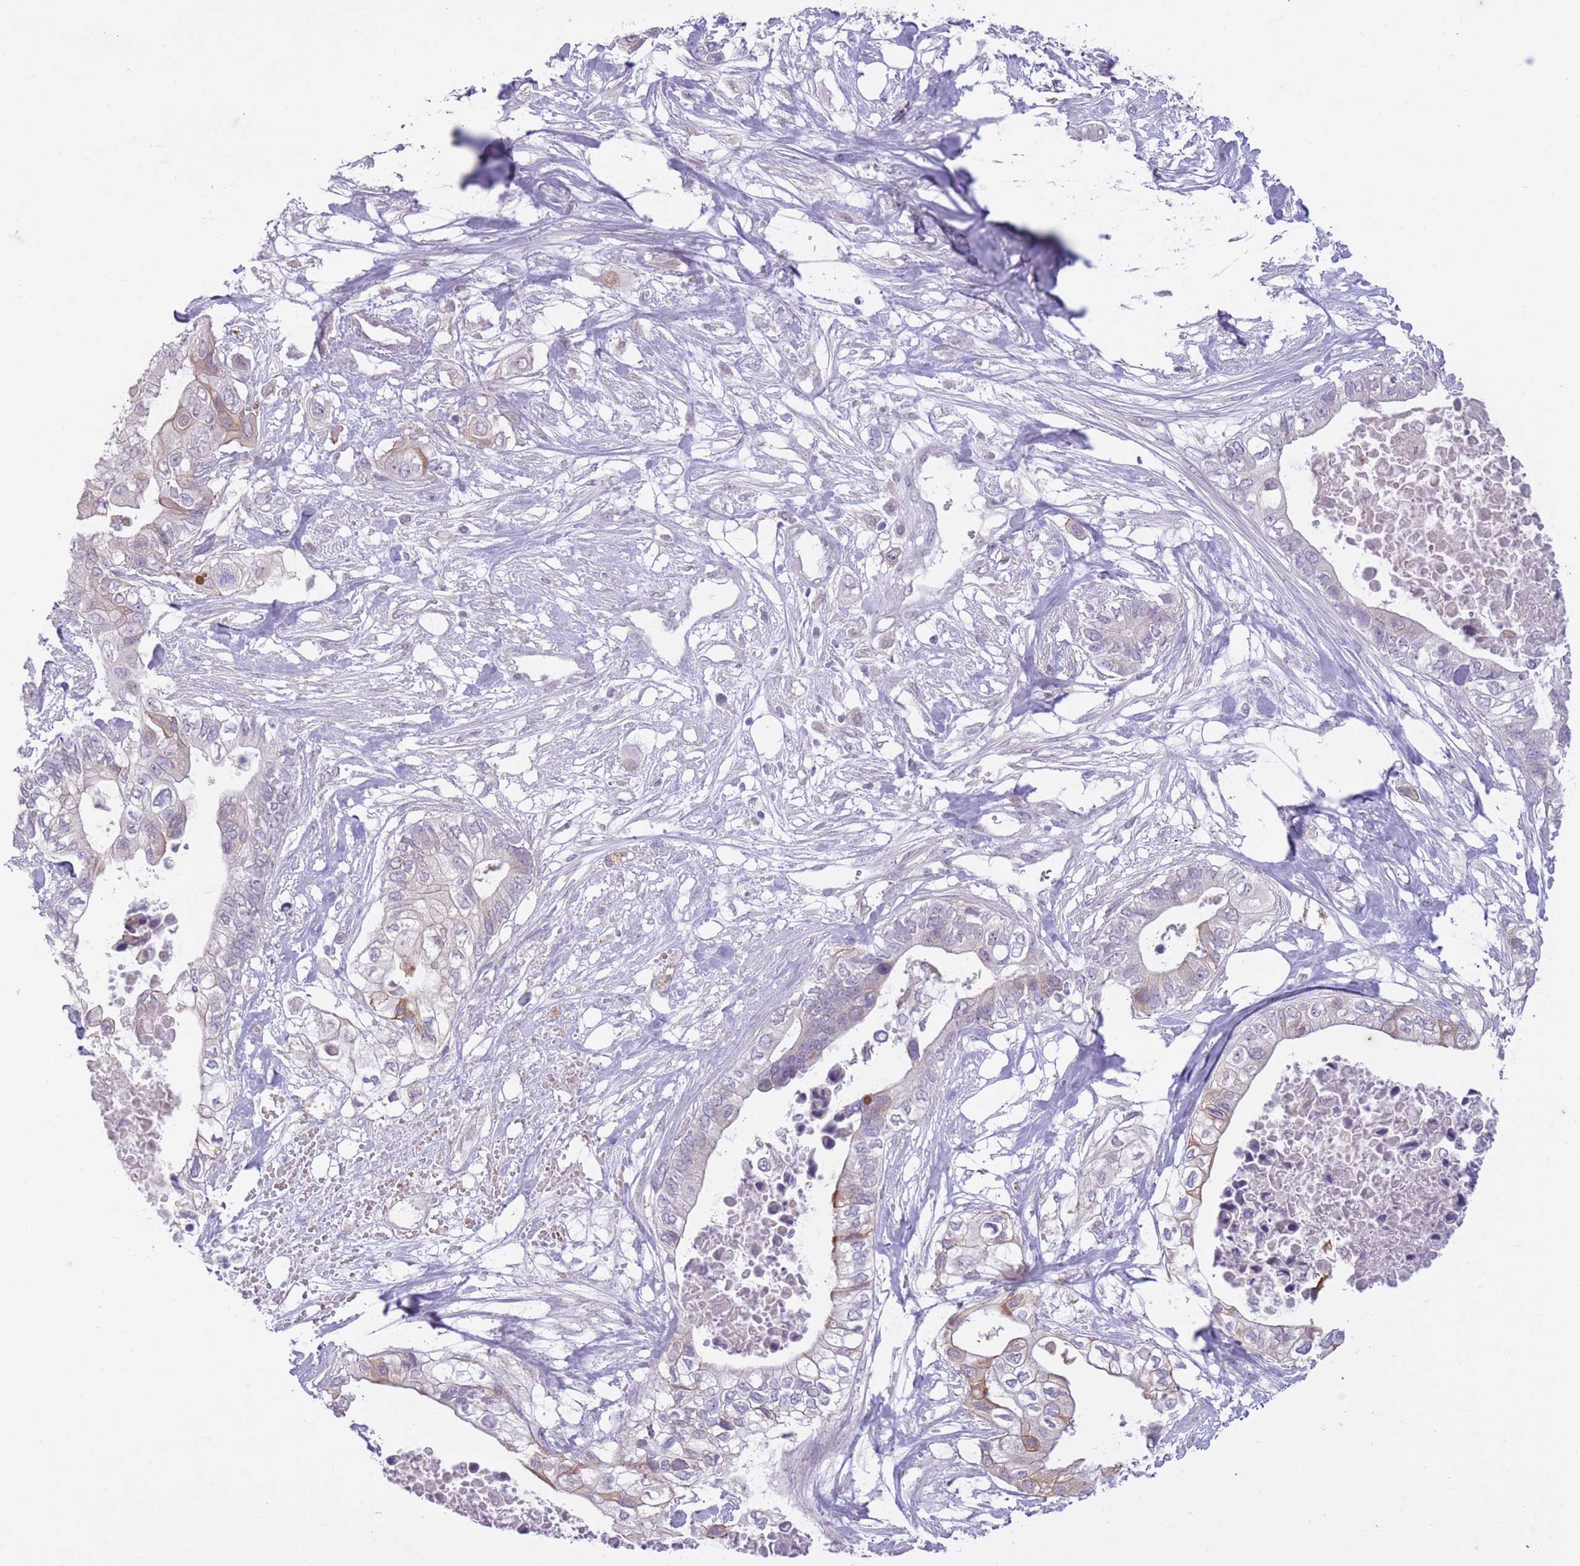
{"staining": {"intensity": "moderate", "quantity": "<25%", "location": "cytoplasmic/membranous"}, "tissue": "pancreatic cancer", "cell_type": "Tumor cells", "image_type": "cancer", "snomed": [{"axis": "morphology", "description": "Adenocarcinoma, NOS"}, {"axis": "topography", "description": "Pancreas"}], "caption": "A low amount of moderate cytoplasmic/membranous staining is seen in about <25% of tumor cells in adenocarcinoma (pancreatic) tissue.", "gene": "ARPIN", "patient": {"sex": "female", "age": 63}}